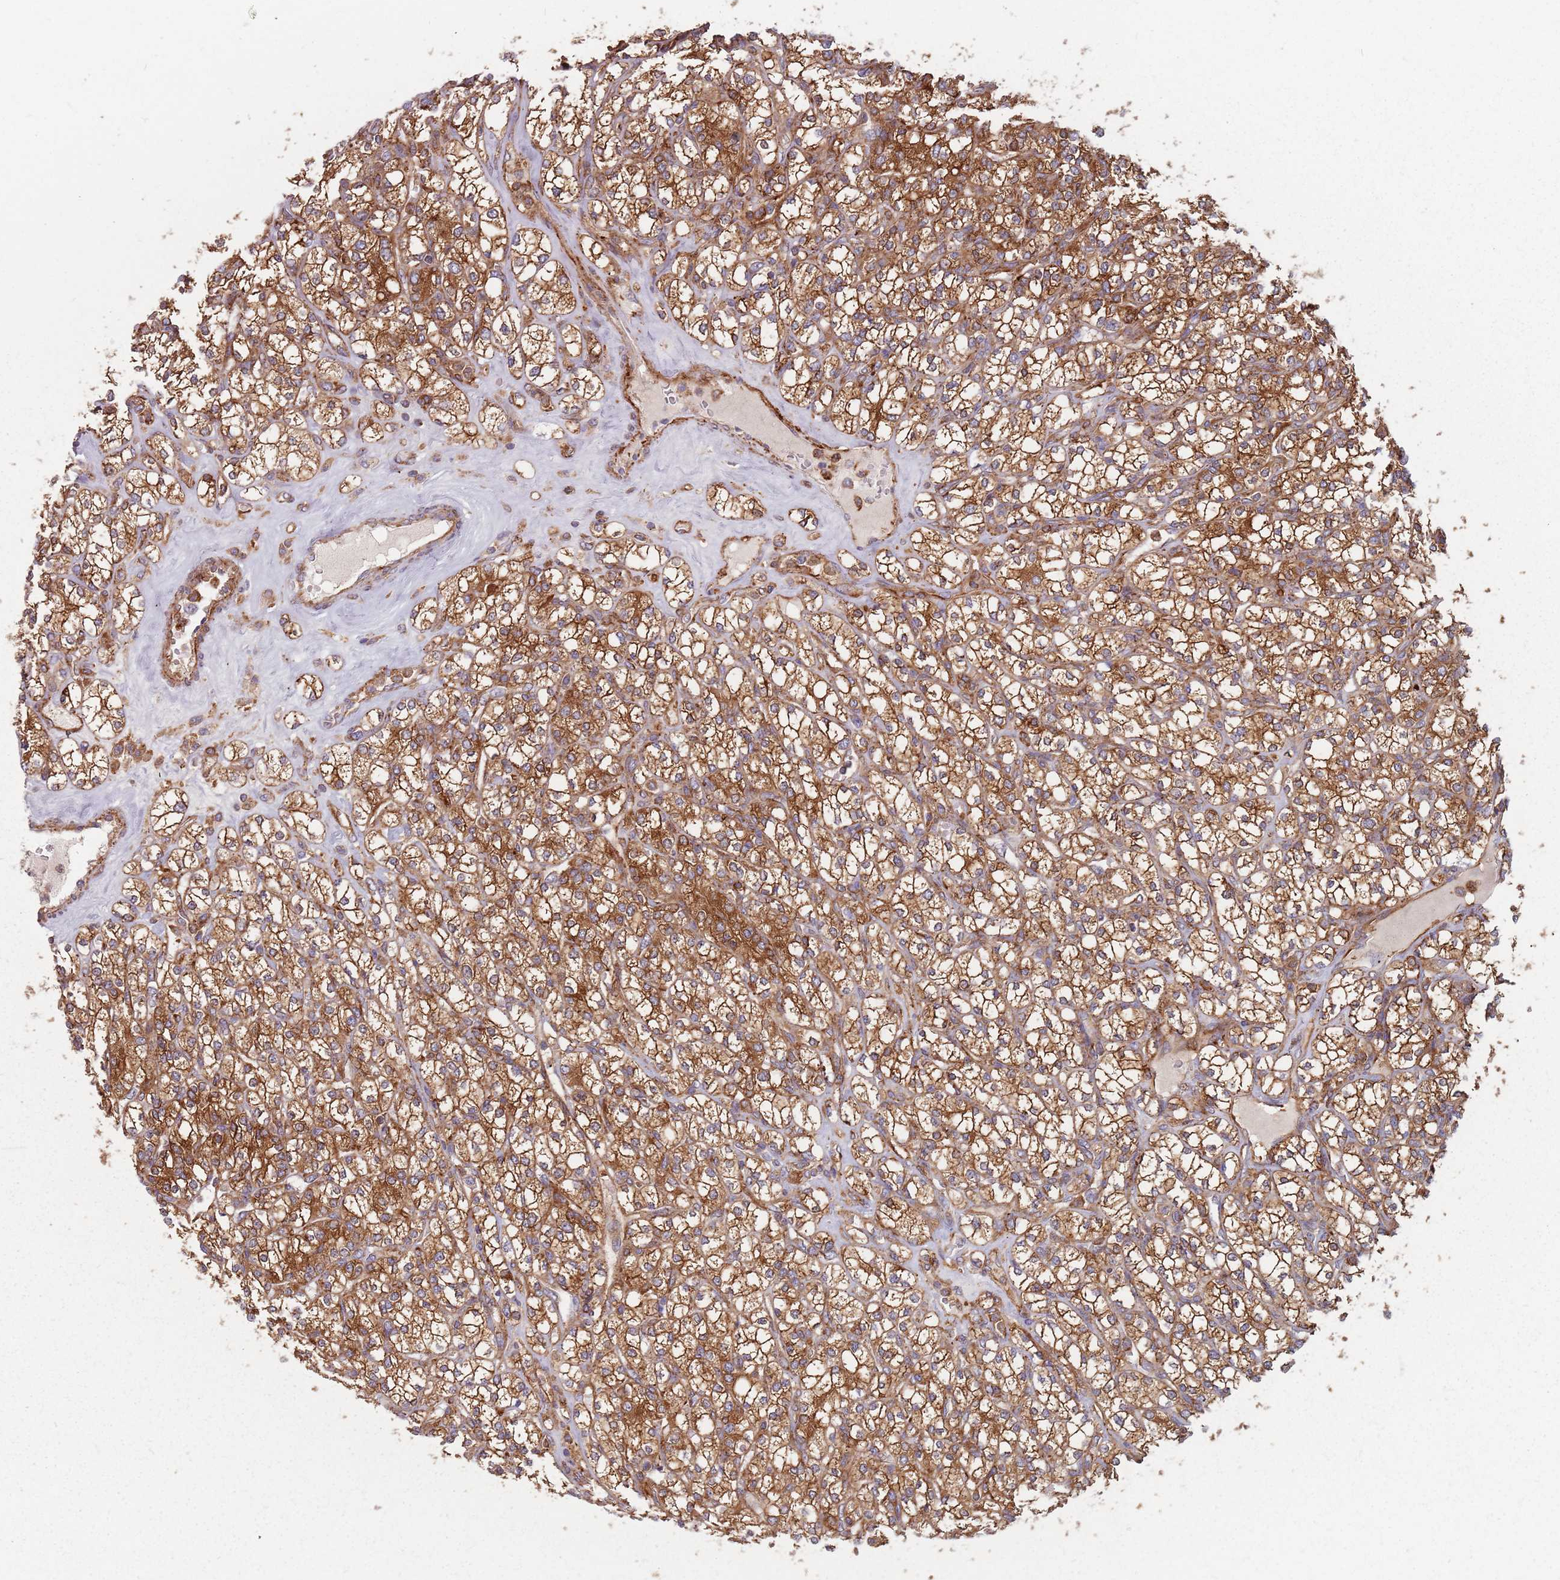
{"staining": {"intensity": "strong", "quantity": ">75%", "location": "cytoplasmic/membranous"}, "tissue": "renal cancer", "cell_type": "Tumor cells", "image_type": "cancer", "snomed": [{"axis": "morphology", "description": "Adenocarcinoma, NOS"}, {"axis": "topography", "description": "Kidney"}], "caption": "This is an image of immunohistochemistry staining of renal cancer, which shows strong positivity in the cytoplasmic/membranous of tumor cells.", "gene": "TPD52L2", "patient": {"sex": "male", "age": 77}}